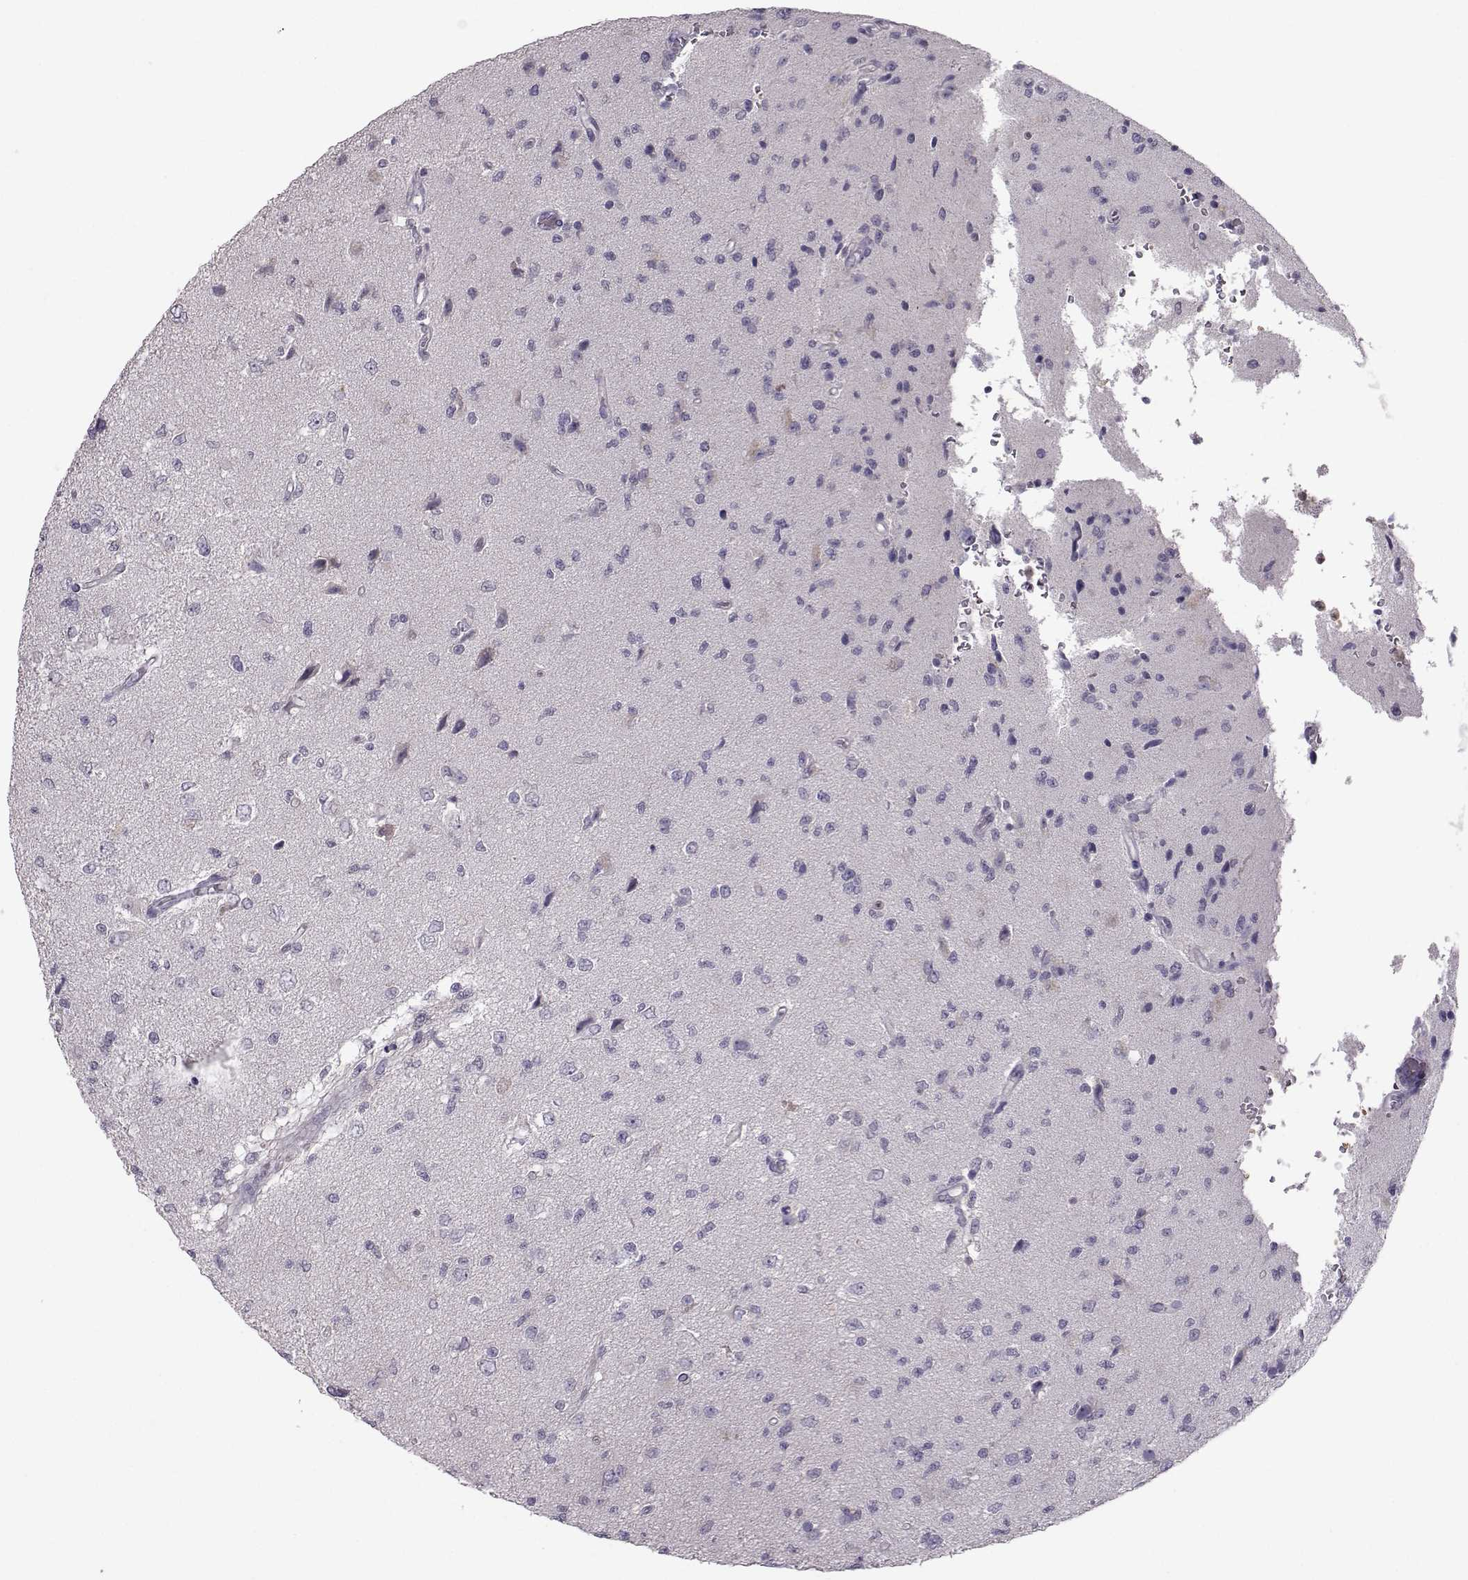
{"staining": {"intensity": "negative", "quantity": "none", "location": "none"}, "tissue": "glioma", "cell_type": "Tumor cells", "image_type": "cancer", "snomed": [{"axis": "morphology", "description": "Glioma, malignant, High grade"}, {"axis": "topography", "description": "Brain"}], "caption": "This is a image of immunohistochemistry (IHC) staining of malignant glioma (high-grade), which shows no expression in tumor cells. (DAB immunohistochemistry (IHC) visualized using brightfield microscopy, high magnification).", "gene": "FCAMR", "patient": {"sex": "male", "age": 56}}